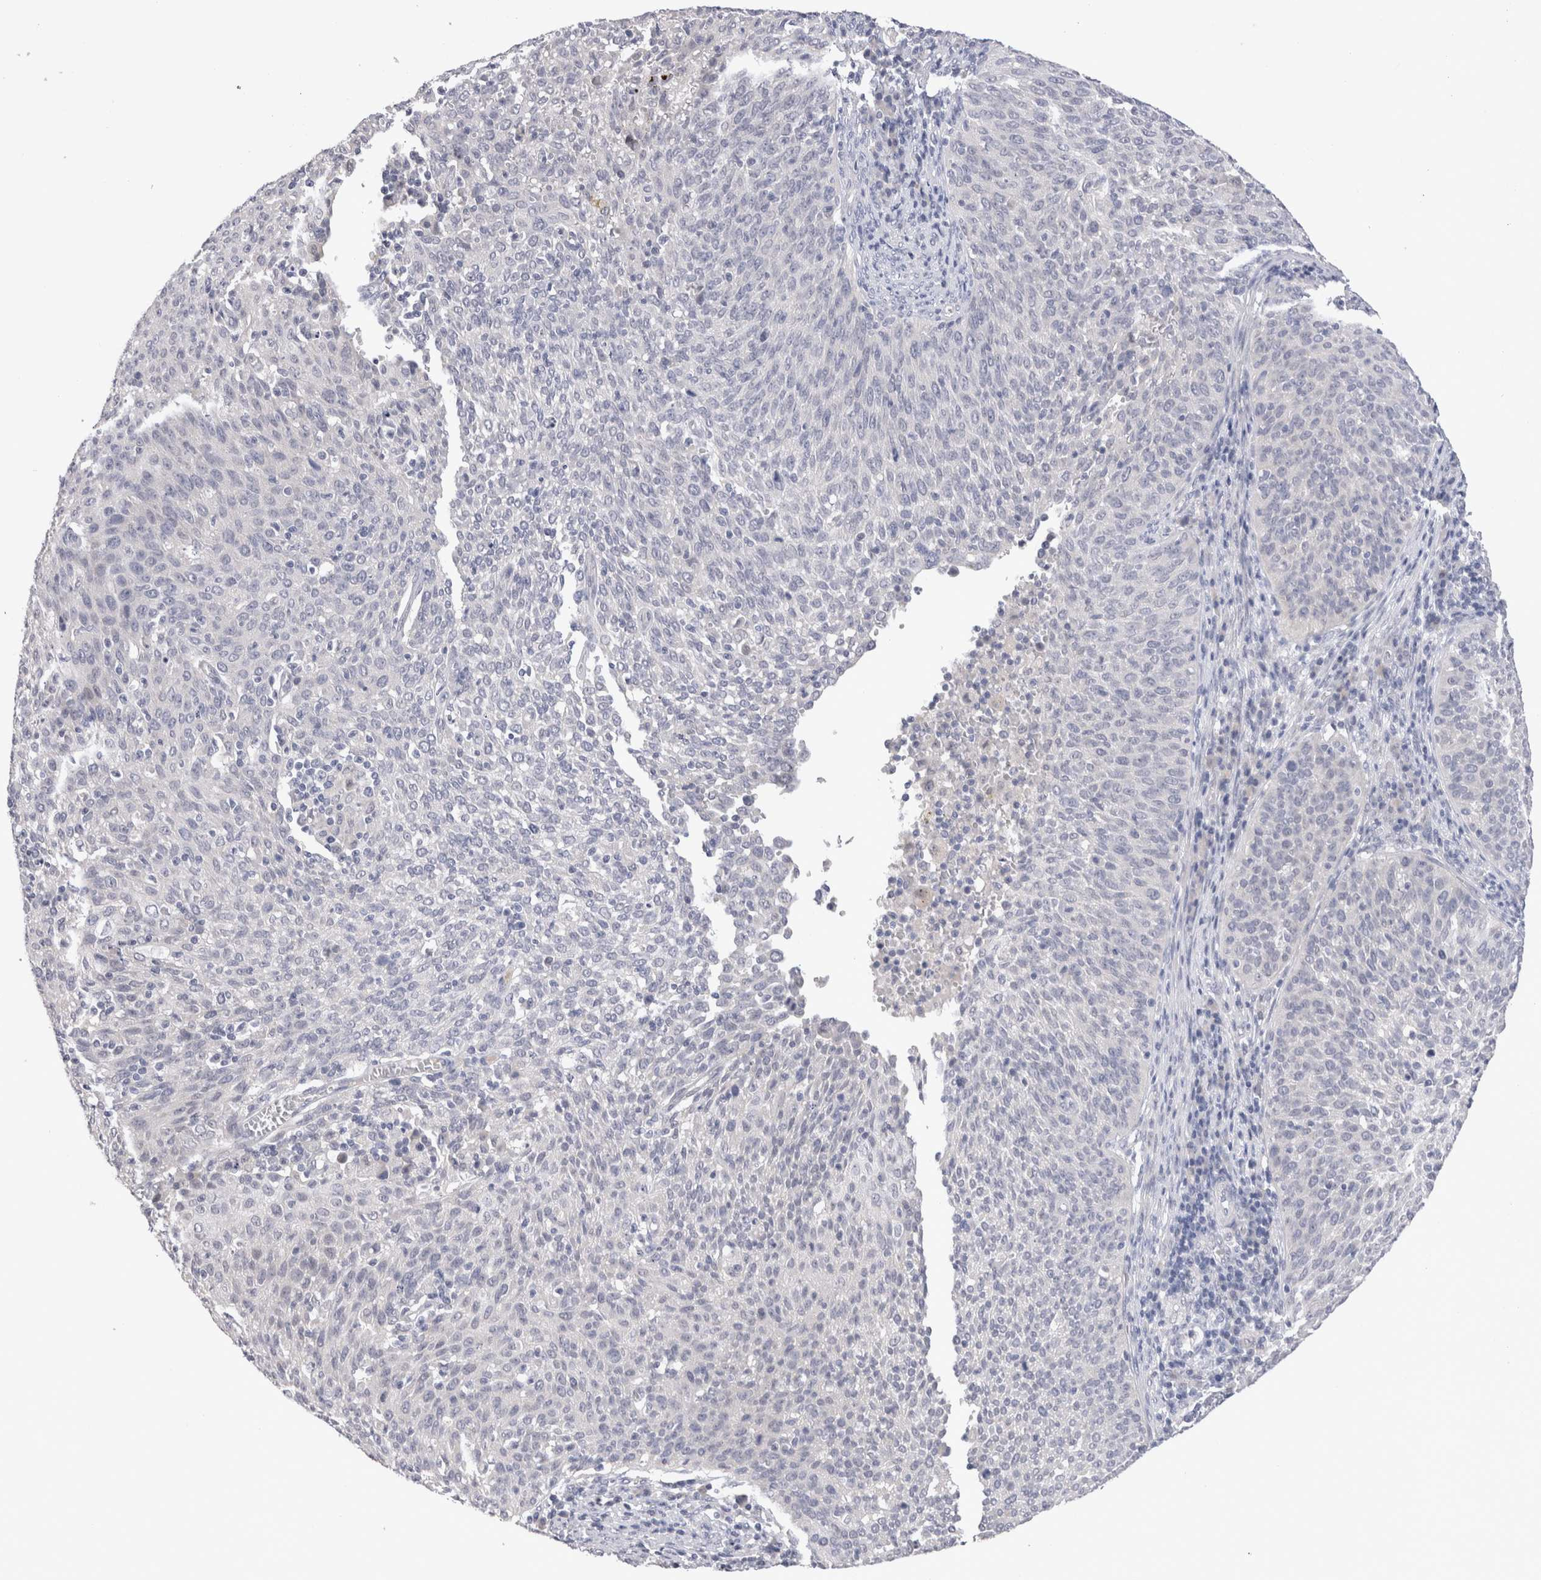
{"staining": {"intensity": "negative", "quantity": "none", "location": "none"}, "tissue": "cervical cancer", "cell_type": "Tumor cells", "image_type": "cancer", "snomed": [{"axis": "morphology", "description": "Squamous cell carcinoma, NOS"}, {"axis": "topography", "description": "Cervix"}], "caption": "Histopathology image shows no significant protein expression in tumor cells of cervical squamous cell carcinoma.", "gene": "CRYBG1", "patient": {"sex": "female", "age": 38}}